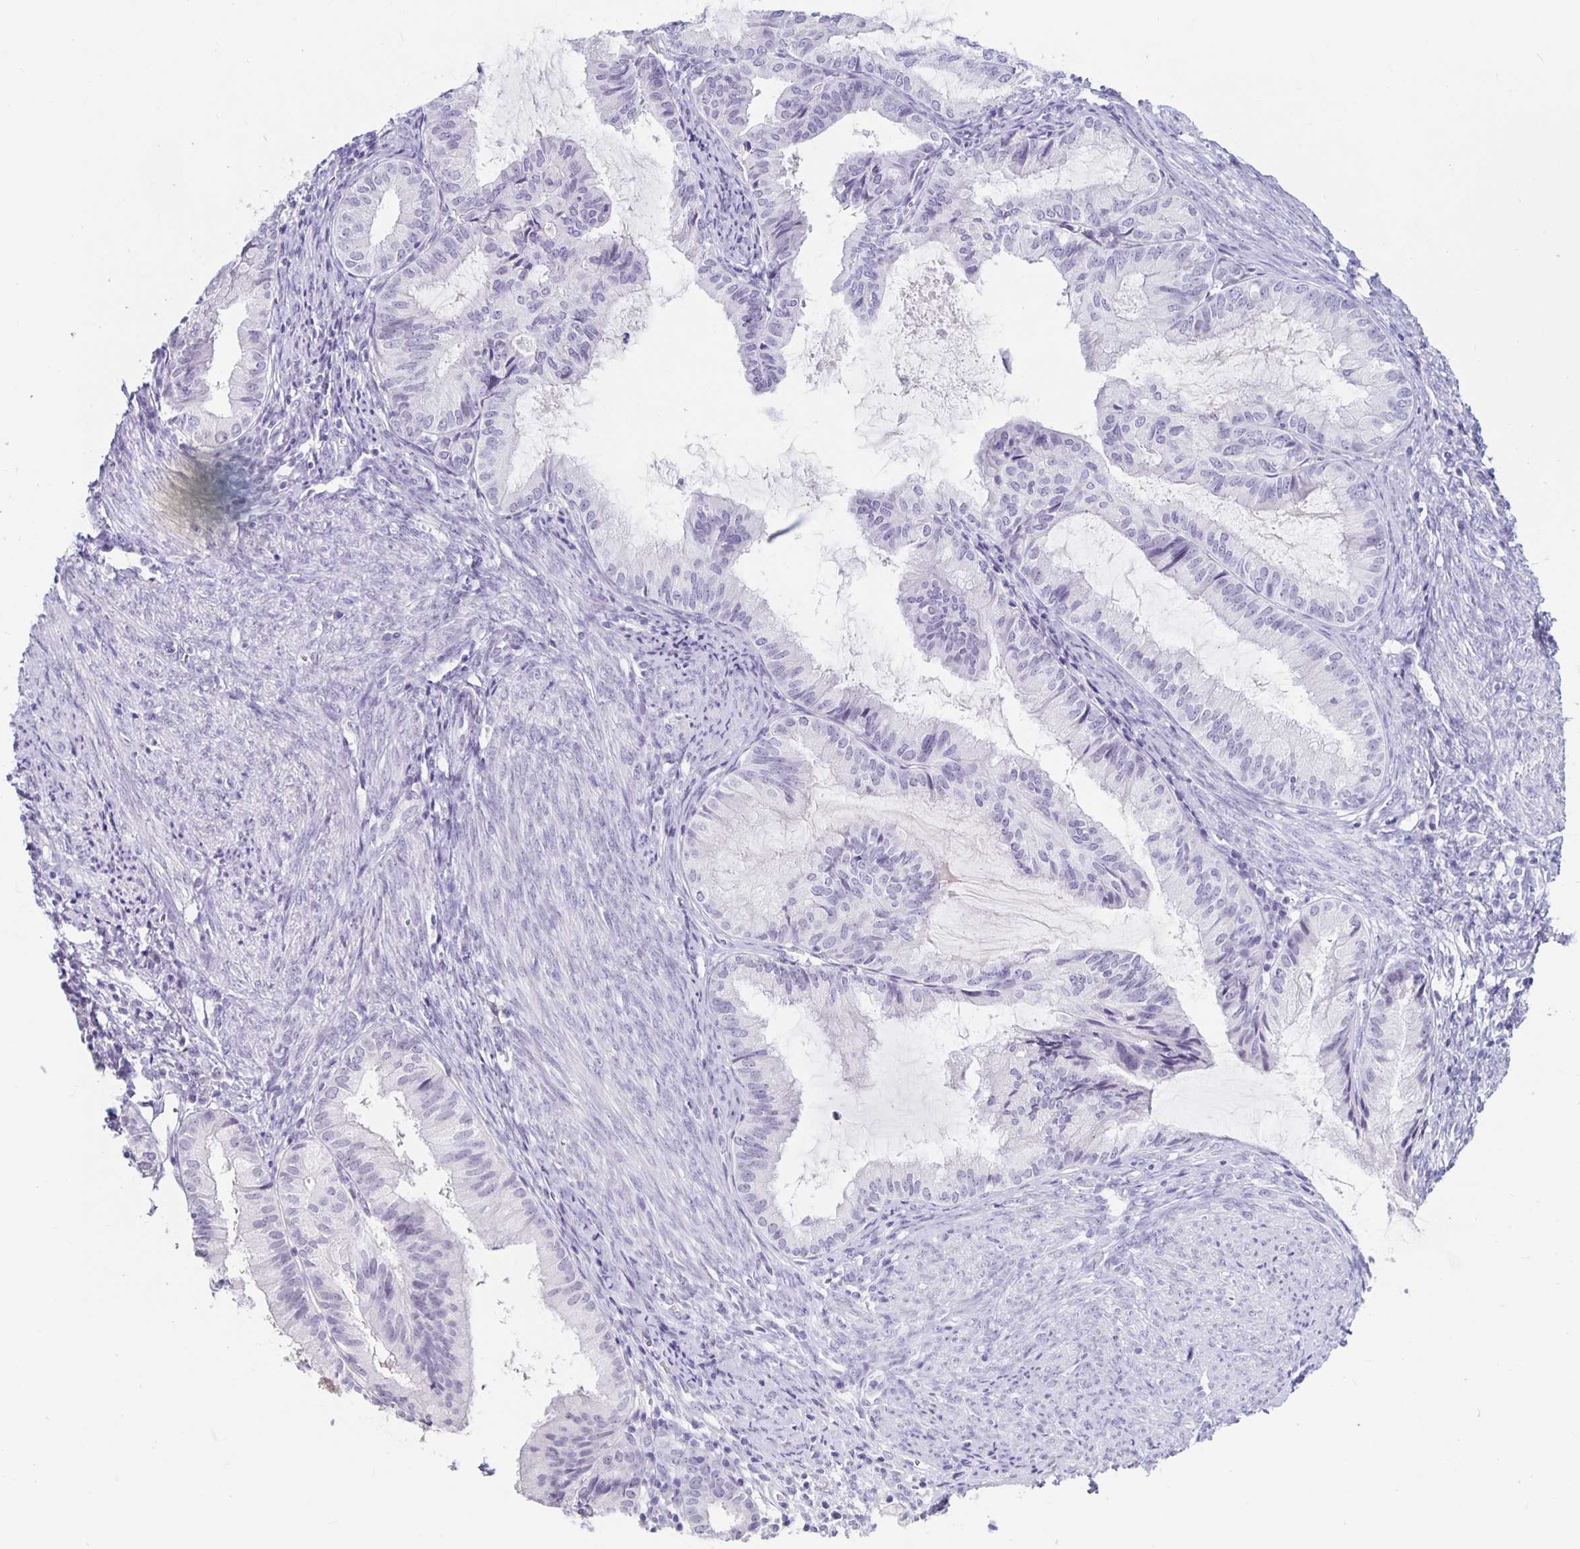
{"staining": {"intensity": "negative", "quantity": "none", "location": "none"}, "tissue": "endometrial cancer", "cell_type": "Tumor cells", "image_type": "cancer", "snomed": [{"axis": "morphology", "description": "Adenocarcinoma, NOS"}, {"axis": "topography", "description": "Endometrium"}], "caption": "Immunohistochemistry of adenocarcinoma (endometrial) displays no staining in tumor cells. The staining is performed using DAB (3,3'-diaminobenzidine) brown chromogen with nuclei counter-stained in using hematoxylin.", "gene": "KCNQ2", "patient": {"sex": "female", "age": 86}}